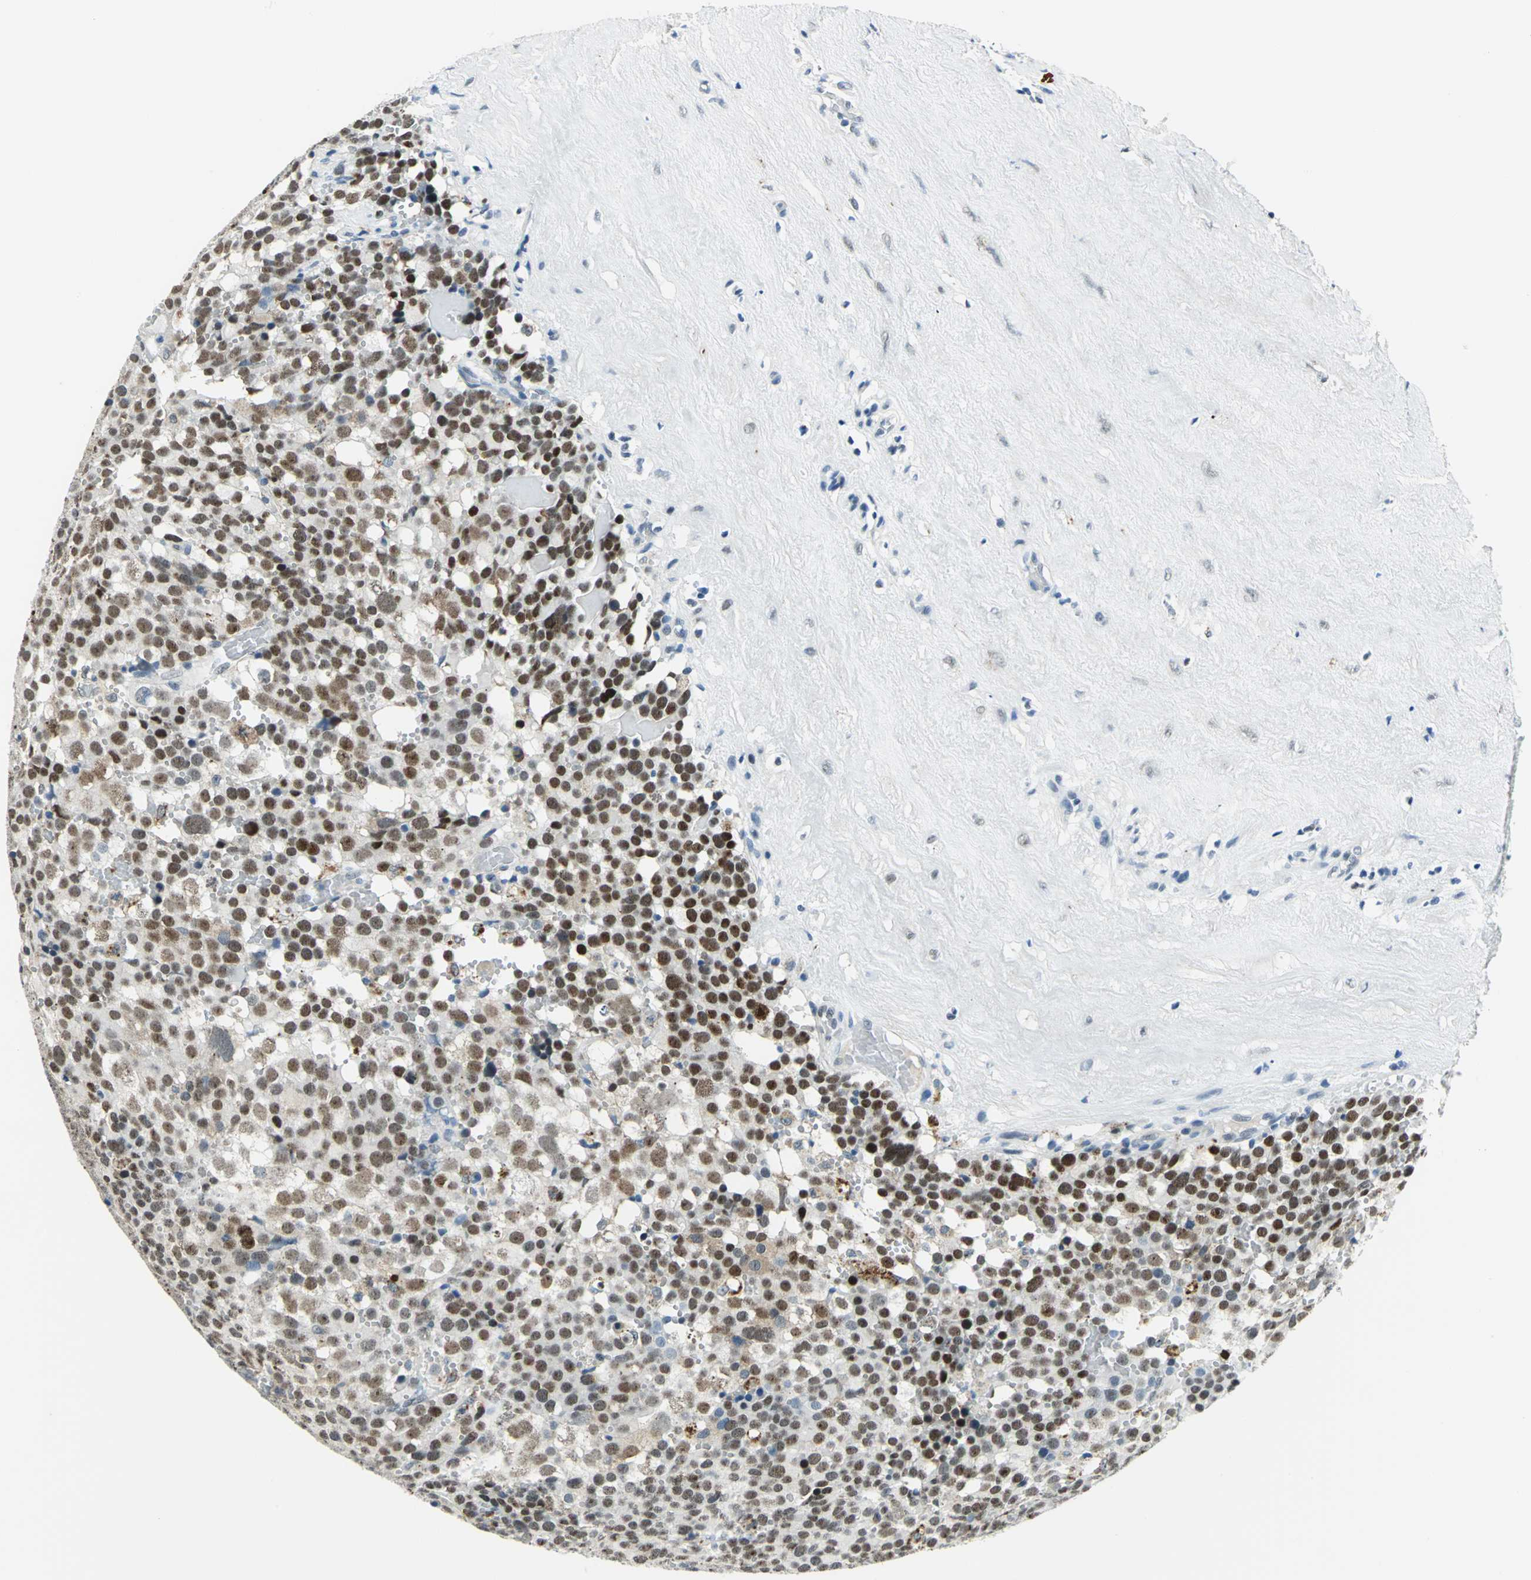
{"staining": {"intensity": "strong", "quantity": ">75%", "location": "nuclear"}, "tissue": "testis cancer", "cell_type": "Tumor cells", "image_type": "cancer", "snomed": [{"axis": "morphology", "description": "Seminoma, NOS"}, {"axis": "topography", "description": "Testis"}], "caption": "Immunohistochemical staining of human seminoma (testis) shows high levels of strong nuclear protein staining in about >75% of tumor cells.", "gene": "RAD17", "patient": {"sex": "male", "age": 71}}